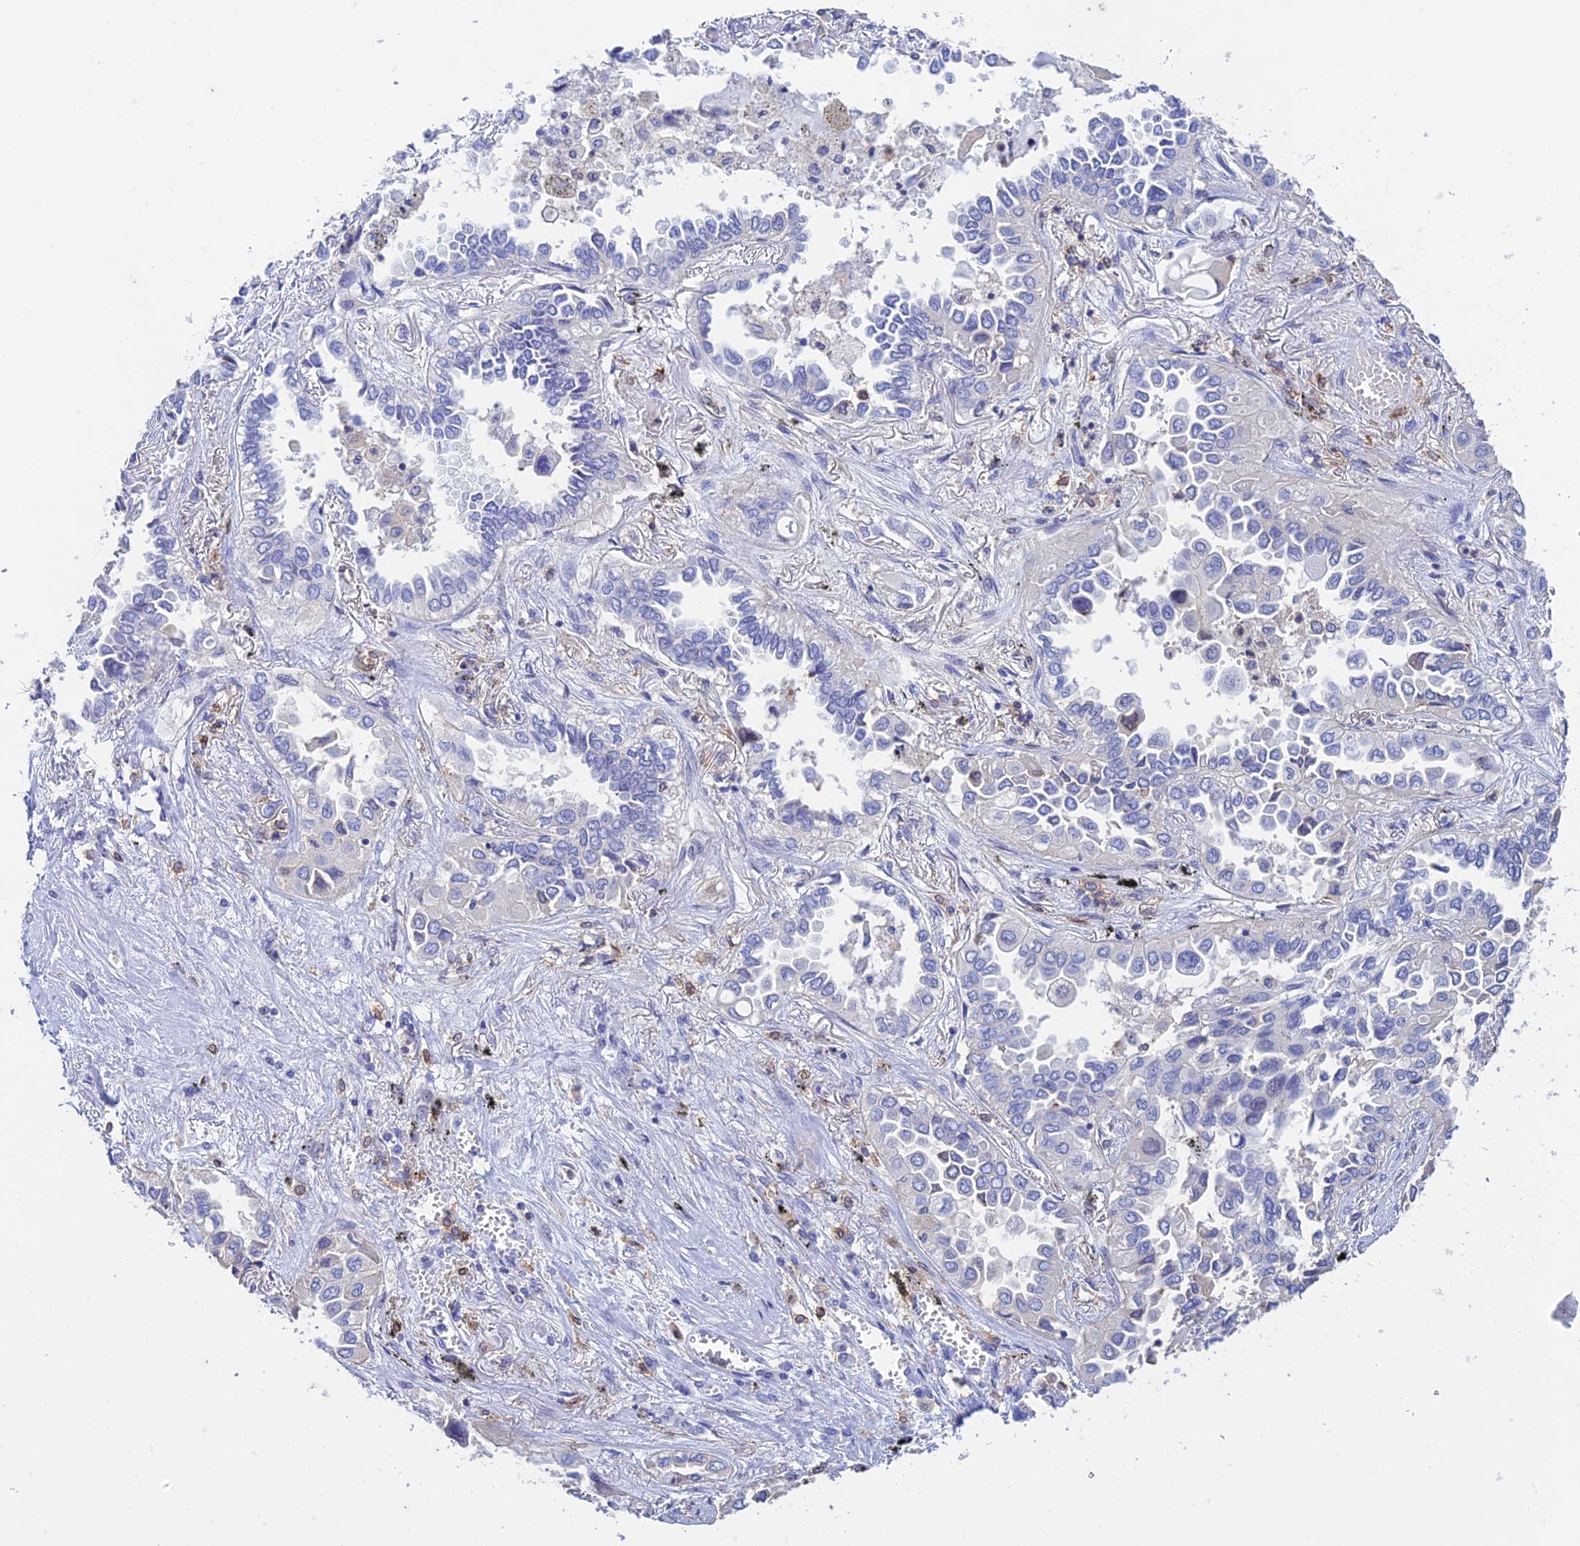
{"staining": {"intensity": "negative", "quantity": "none", "location": "none"}, "tissue": "lung cancer", "cell_type": "Tumor cells", "image_type": "cancer", "snomed": [{"axis": "morphology", "description": "Adenocarcinoma, NOS"}, {"axis": "topography", "description": "Lung"}], "caption": "DAB (3,3'-diaminobenzidine) immunohistochemical staining of adenocarcinoma (lung) reveals no significant positivity in tumor cells.", "gene": "FGF7", "patient": {"sex": "female", "age": 76}}